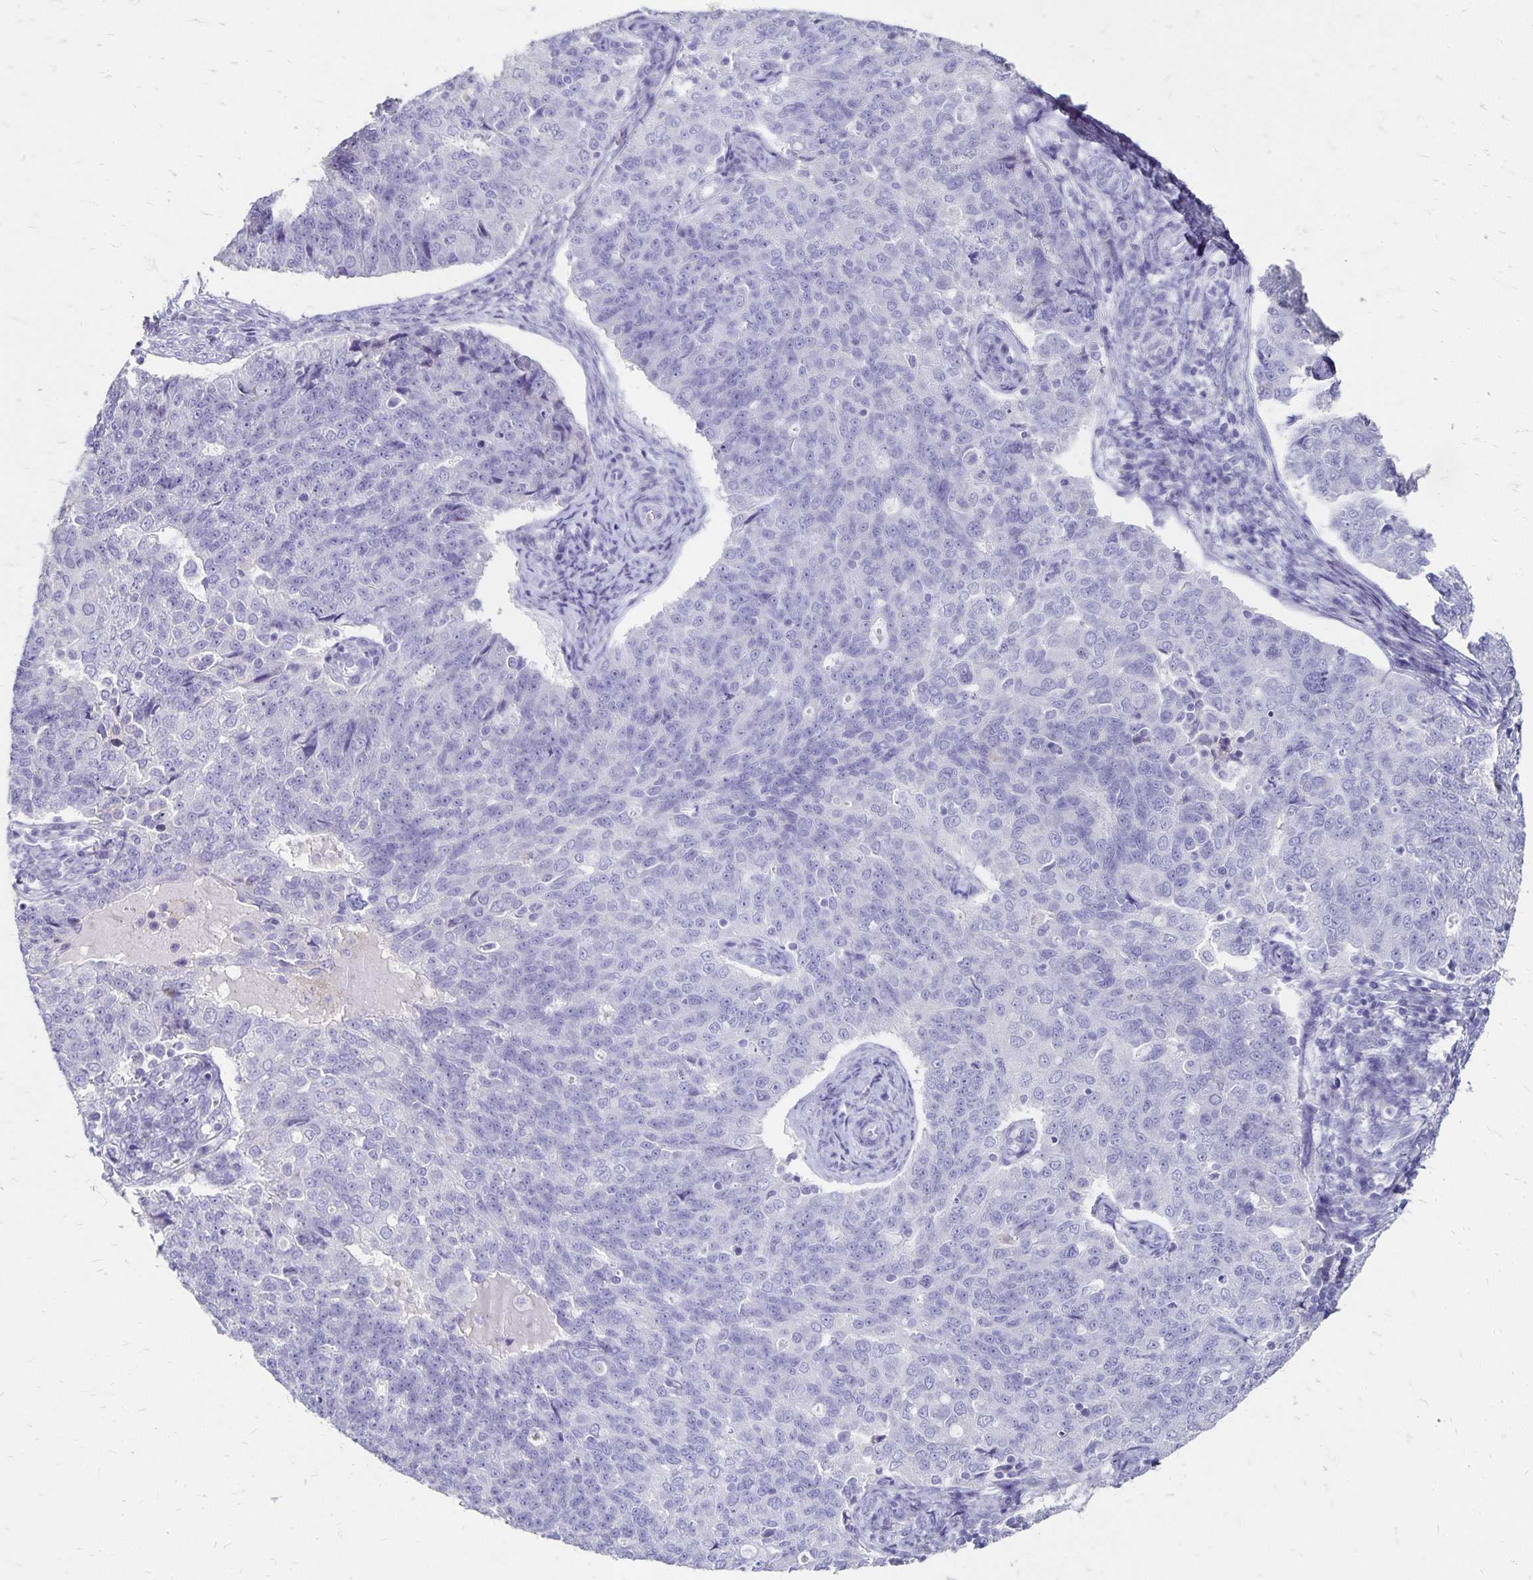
{"staining": {"intensity": "negative", "quantity": "none", "location": "none"}, "tissue": "endometrial cancer", "cell_type": "Tumor cells", "image_type": "cancer", "snomed": [{"axis": "morphology", "description": "Adenocarcinoma, NOS"}, {"axis": "topography", "description": "Endometrium"}], "caption": "An immunohistochemistry (IHC) photomicrograph of endometrial adenocarcinoma is shown. There is no staining in tumor cells of endometrial adenocarcinoma. Nuclei are stained in blue.", "gene": "DYNLT4", "patient": {"sex": "female", "age": 43}}